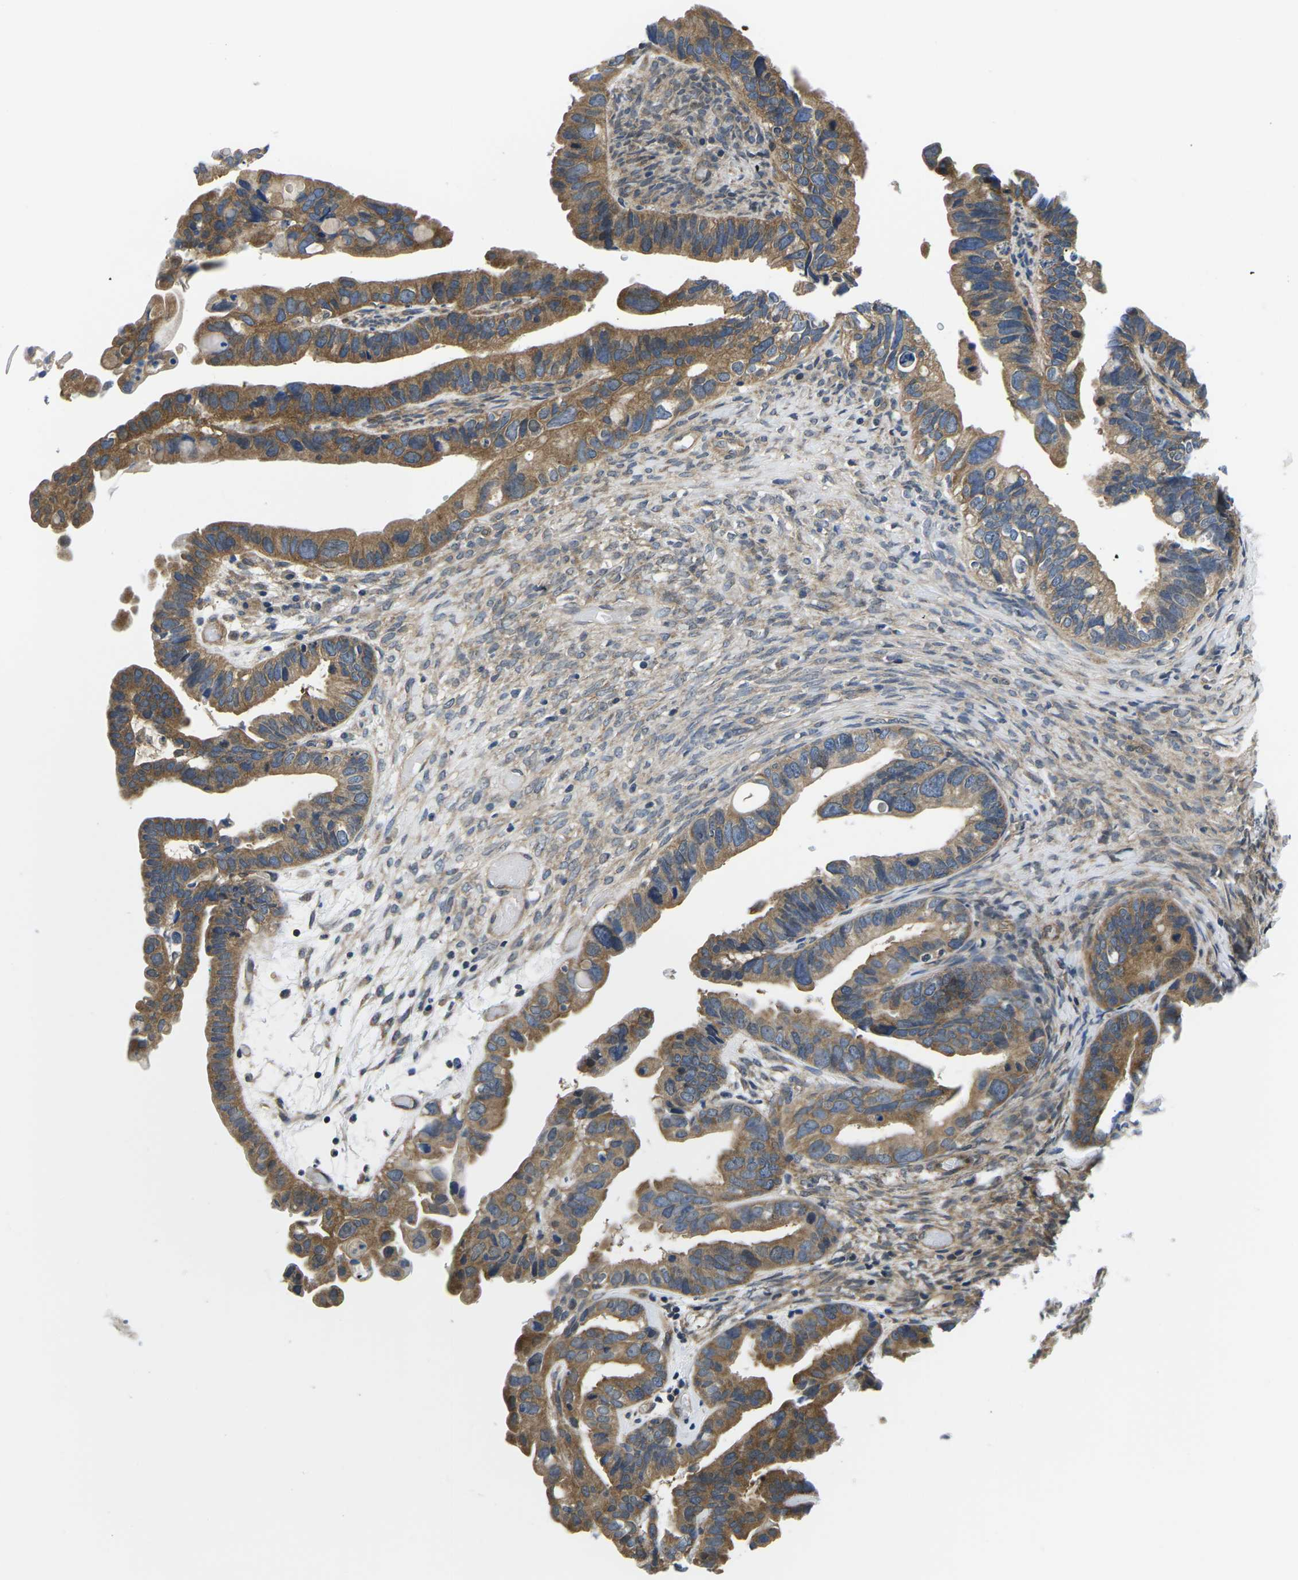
{"staining": {"intensity": "moderate", "quantity": ">75%", "location": "cytoplasmic/membranous"}, "tissue": "ovarian cancer", "cell_type": "Tumor cells", "image_type": "cancer", "snomed": [{"axis": "morphology", "description": "Cystadenocarcinoma, serous, NOS"}, {"axis": "topography", "description": "Ovary"}], "caption": "Moderate cytoplasmic/membranous expression for a protein is identified in about >75% of tumor cells of serous cystadenocarcinoma (ovarian) using immunohistochemistry (IHC).", "gene": "GSK3B", "patient": {"sex": "female", "age": 56}}